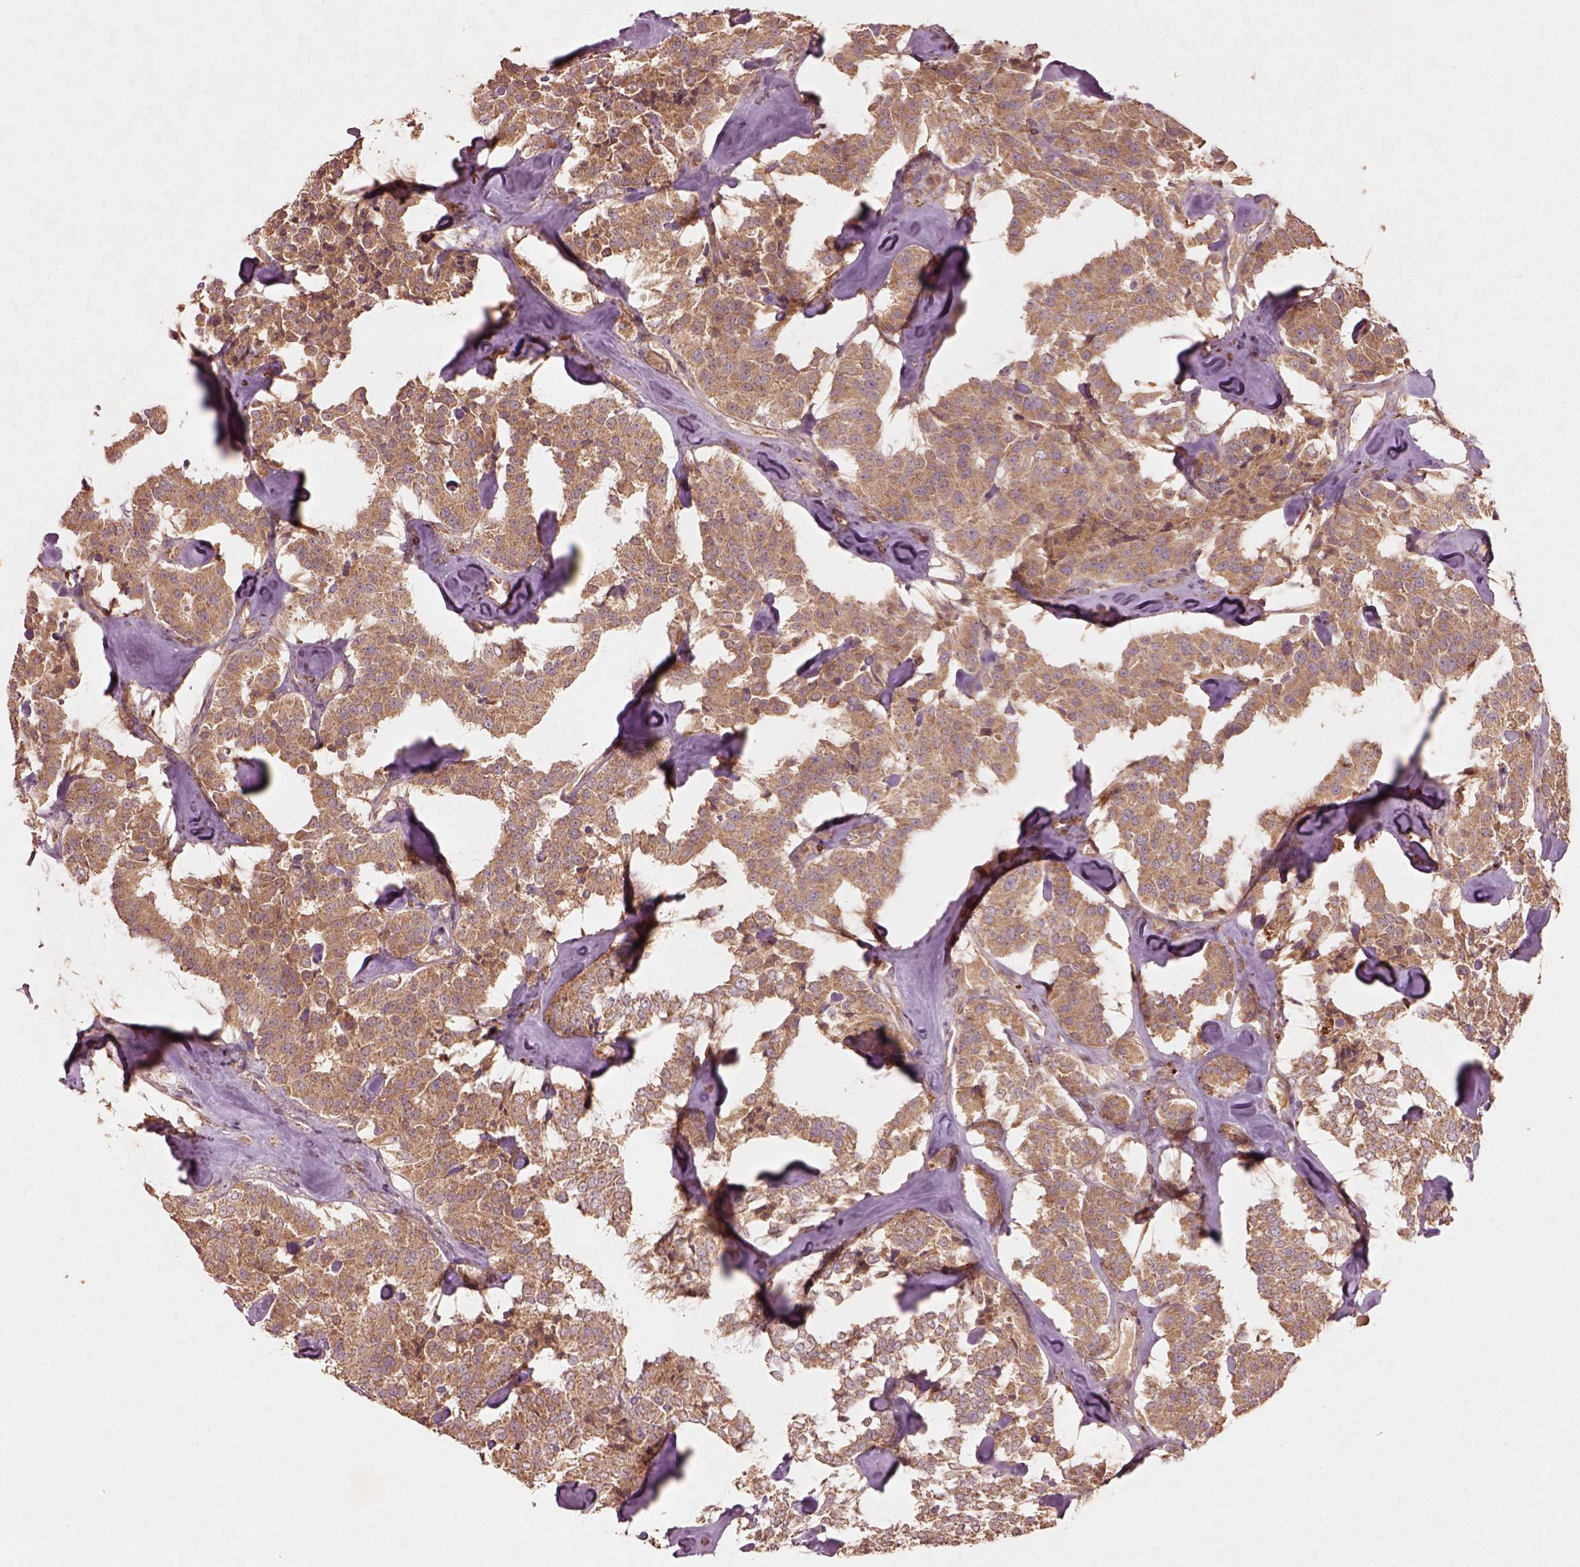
{"staining": {"intensity": "moderate", "quantity": ">75%", "location": "cytoplasmic/membranous"}, "tissue": "carcinoid", "cell_type": "Tumor cells", "image_type": "cancer", "snomed": [{"axis": "morphology", "description": "Carcinoid, malignant, NOS"}, {"axis": "topography", "description": "Pancreas"}], "caption": "About >75% of tumor cells in carcinoid exhibit moderate cytoplasmic/membranous protein expression as visualized by brown immunohistochemical staining.", "gene": "TRADD", "patient": {"sex": "male", "age": 41}}